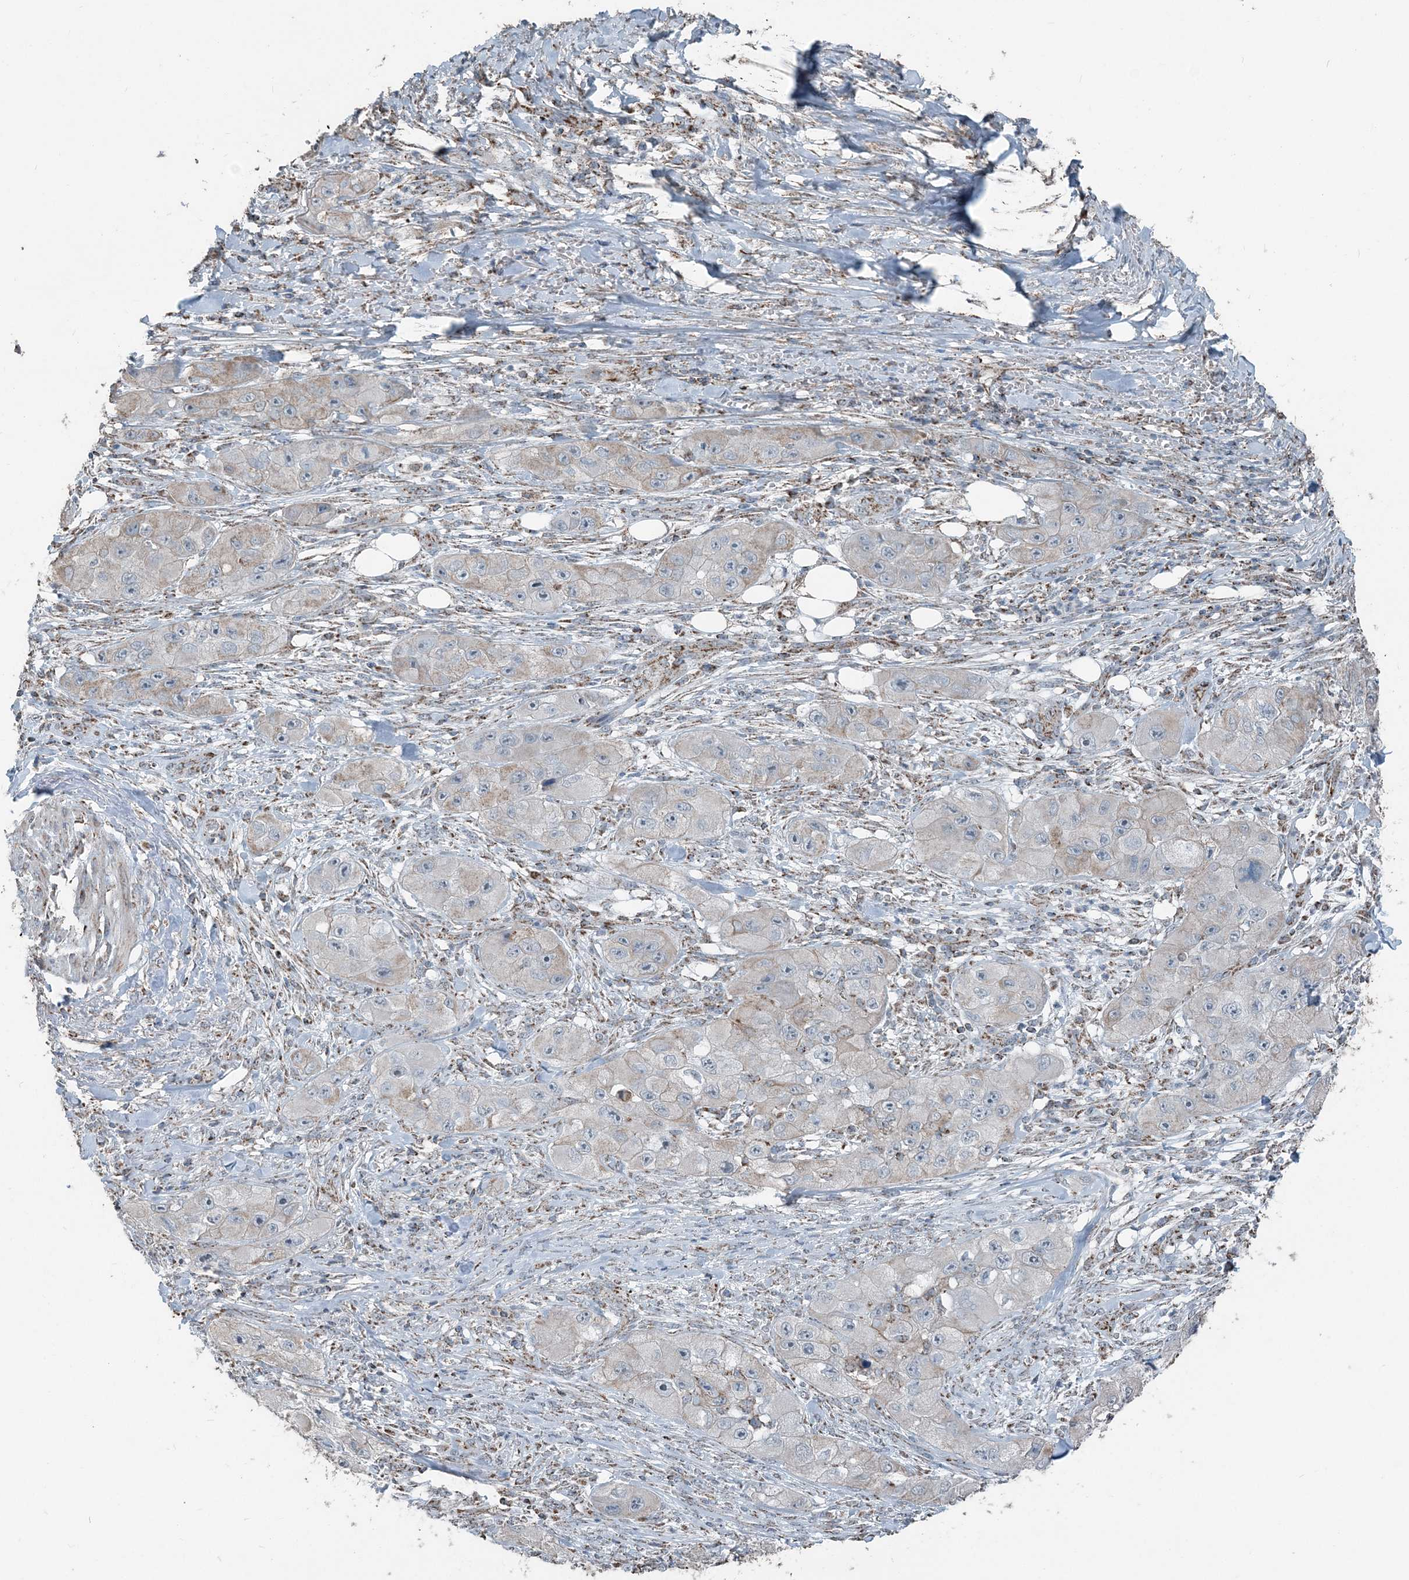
{"staining": {"intensity": "negative", "quantity": "none", "location": "none"}, "tissue": "skin cancer", "cell_type": "Tumor cells", "image_type": "cancer", "snomed": [{"axis": "morphology", "description": "Squamous cell carcinoma, NOS"}, {"axis": "topography", "description": "Skin"}, {"axis": "topography", "description": "Subcutis"}], "caption": "Immunohistochemistry (IHC) of skin squamous cell carcinoma exhibits no expression in tumor cells. Brightfield microscopy of IHC stained with DAB (3,3'-diaminobenzidine) (brown) and hematoxylin (blue), captured at high magnification.", "gene": "SUCLG1", "patient": {"sex": "male", "age": 73}}